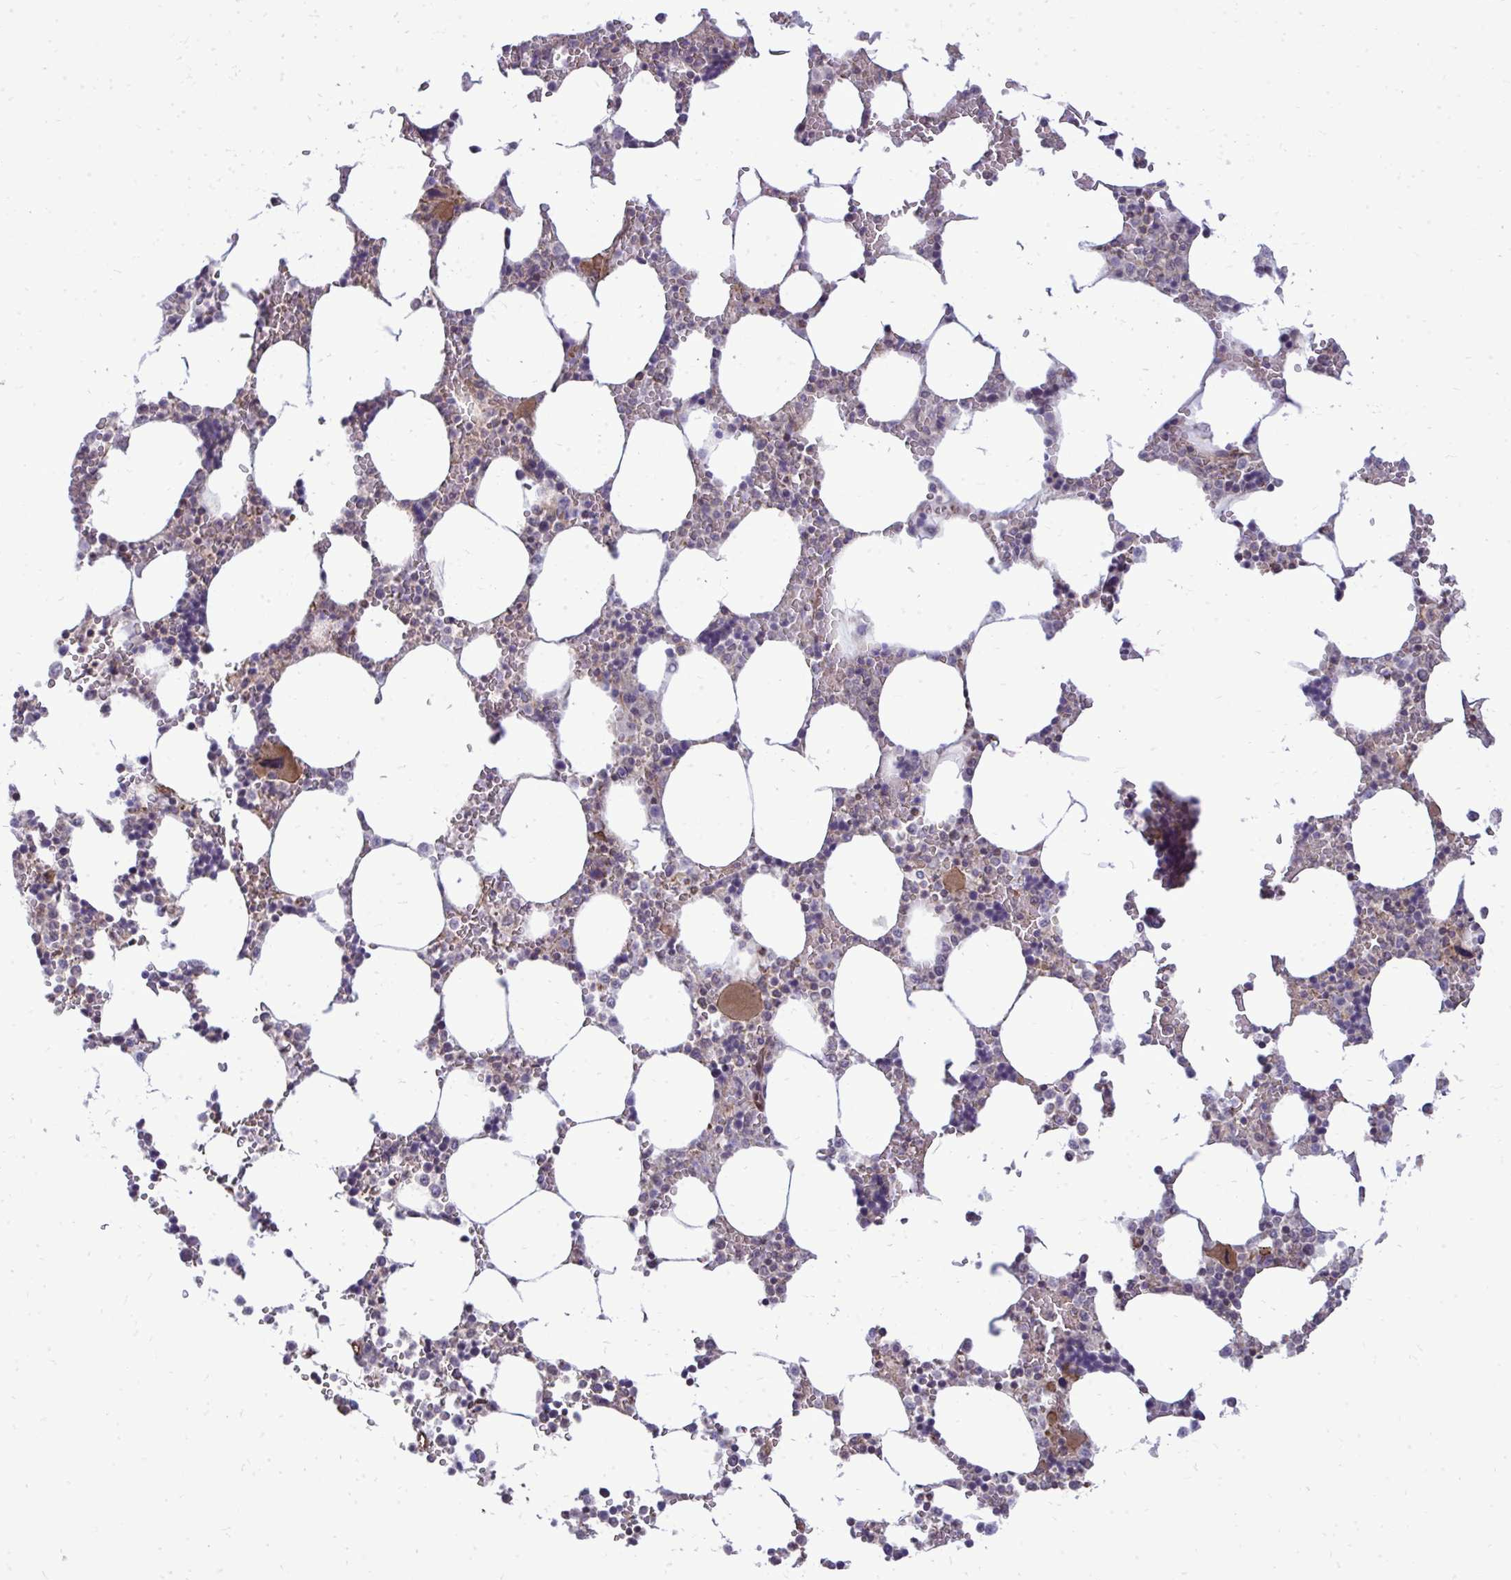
{"staining": {"intensity": "moderate", "quantity": "<25%", "location": "cytoplasmic/membranous"}, "tissue": "bone marrow", "cell_type": "Hematopoietic cells", "image_type": "normal", "snomed": [{"axis": "morphology", "description": "Normal tissue, NOS"}, {"axis": "topography", "description": "Bone marrow"}], "caption": "Immunohistochemistry staining of unremarkable bone marrow, which exhibits low levels of moderate cytoplasmic/membranous positivity in about <25% of hematopoietic cells indicating moderate cytoplasmic/membranous protein expression. The staining was performed using DAB (brown) for protein detection and nuclei were counterstained in hematoxylin (blue).", "gene": "FUT10", "patient": {"sex": "male", "age": 64}}